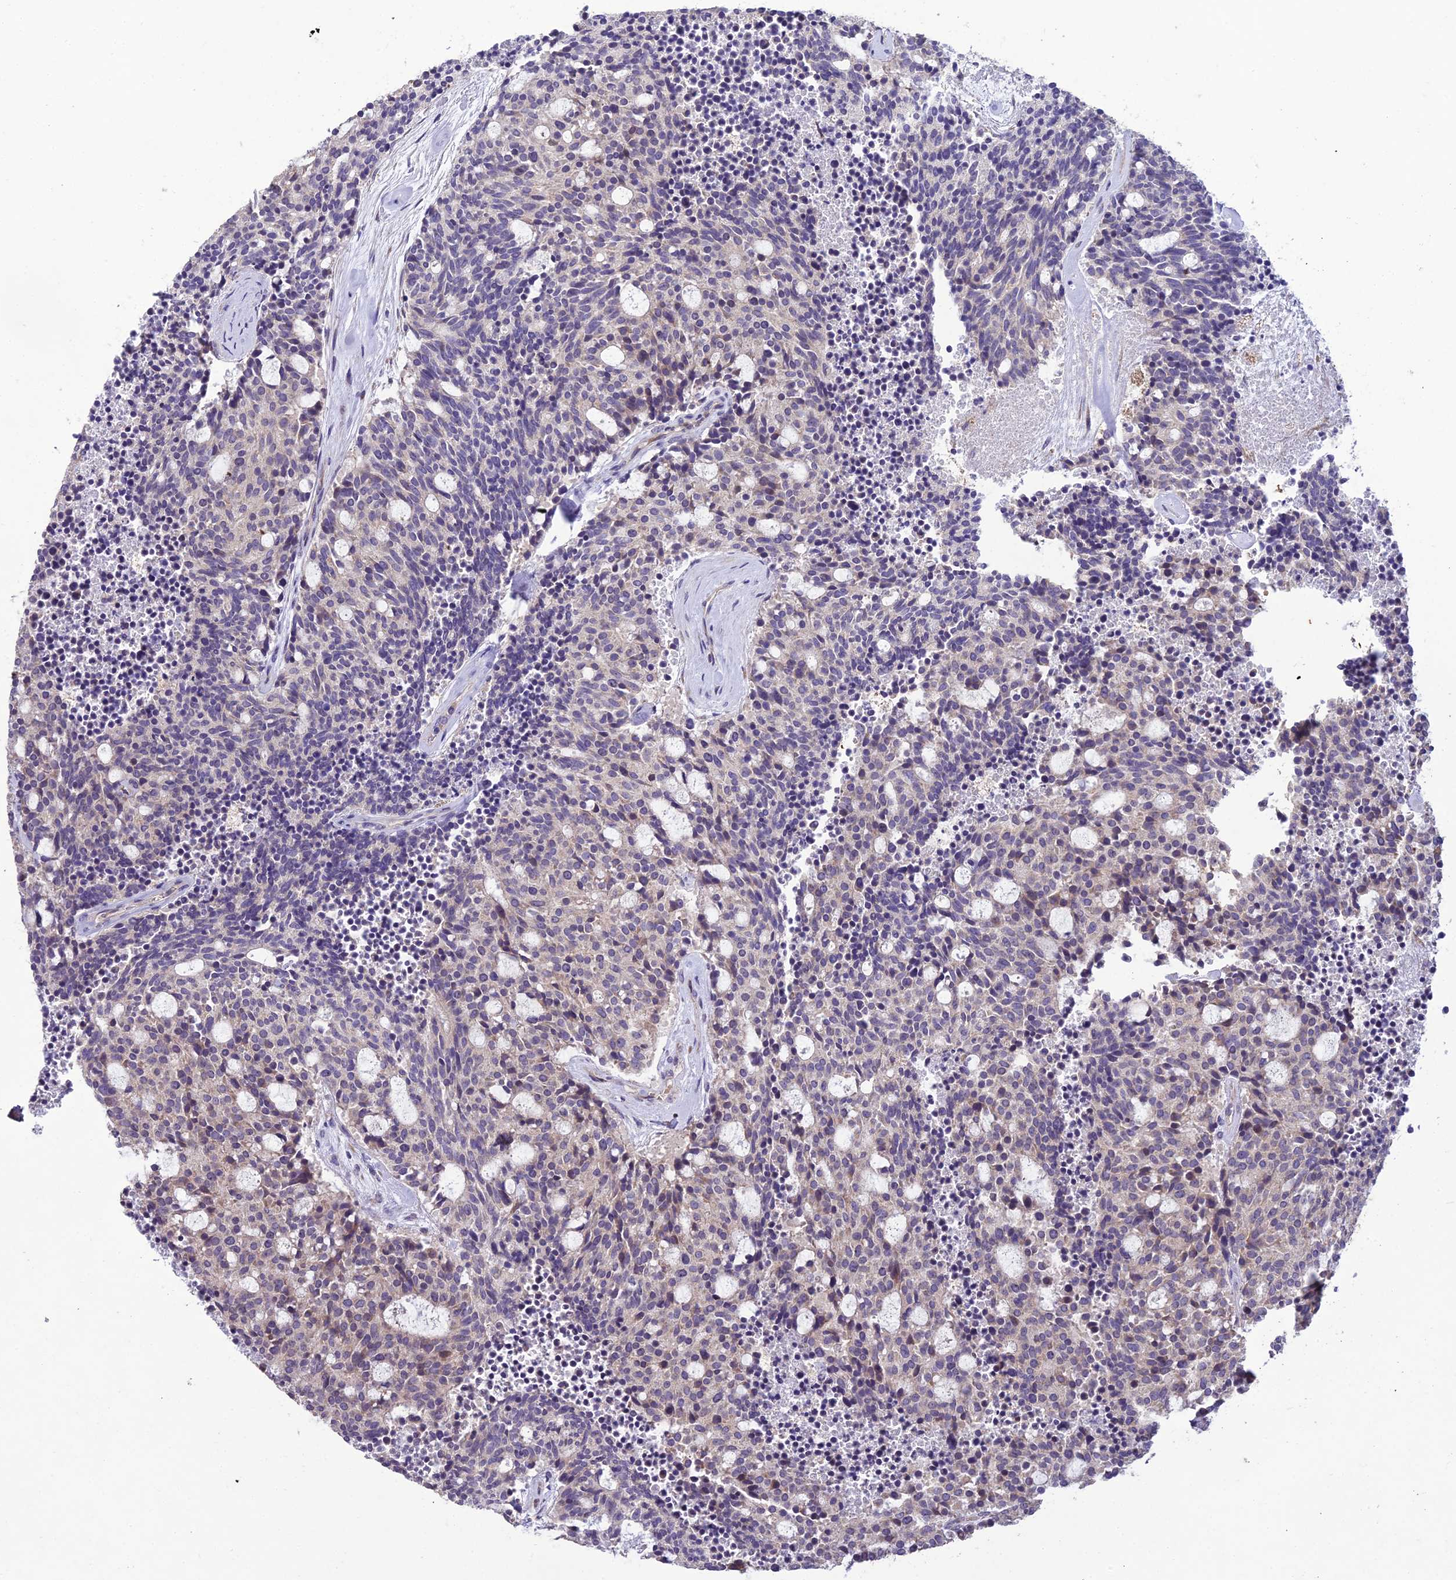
{"staining": {"intensity": "weak", "quantity": "<25%", "location": "cytoplasmic/membranous"}, "tissue": "carcinoid", "cell_type": "Tumor cells", "image_type": "cancer", "snomed": [{"axis": "morphology", "description": "Carcinoid, malignant, NOS"}, {"axis": "topography", "description": "Pancreas"}], "caption": "A histopathology image of carcinoid stained for a protein reveals no brown staining in tumor cells. Brightfield microscopy of immunohistochemistry (IHC) stained with DAB (3,3'-diaminobenzidine) (brown) and hematoxylin (blue), captured at high magnification.", "gene": "CENPL", "patient": {"sex": "female", "age": 54}}